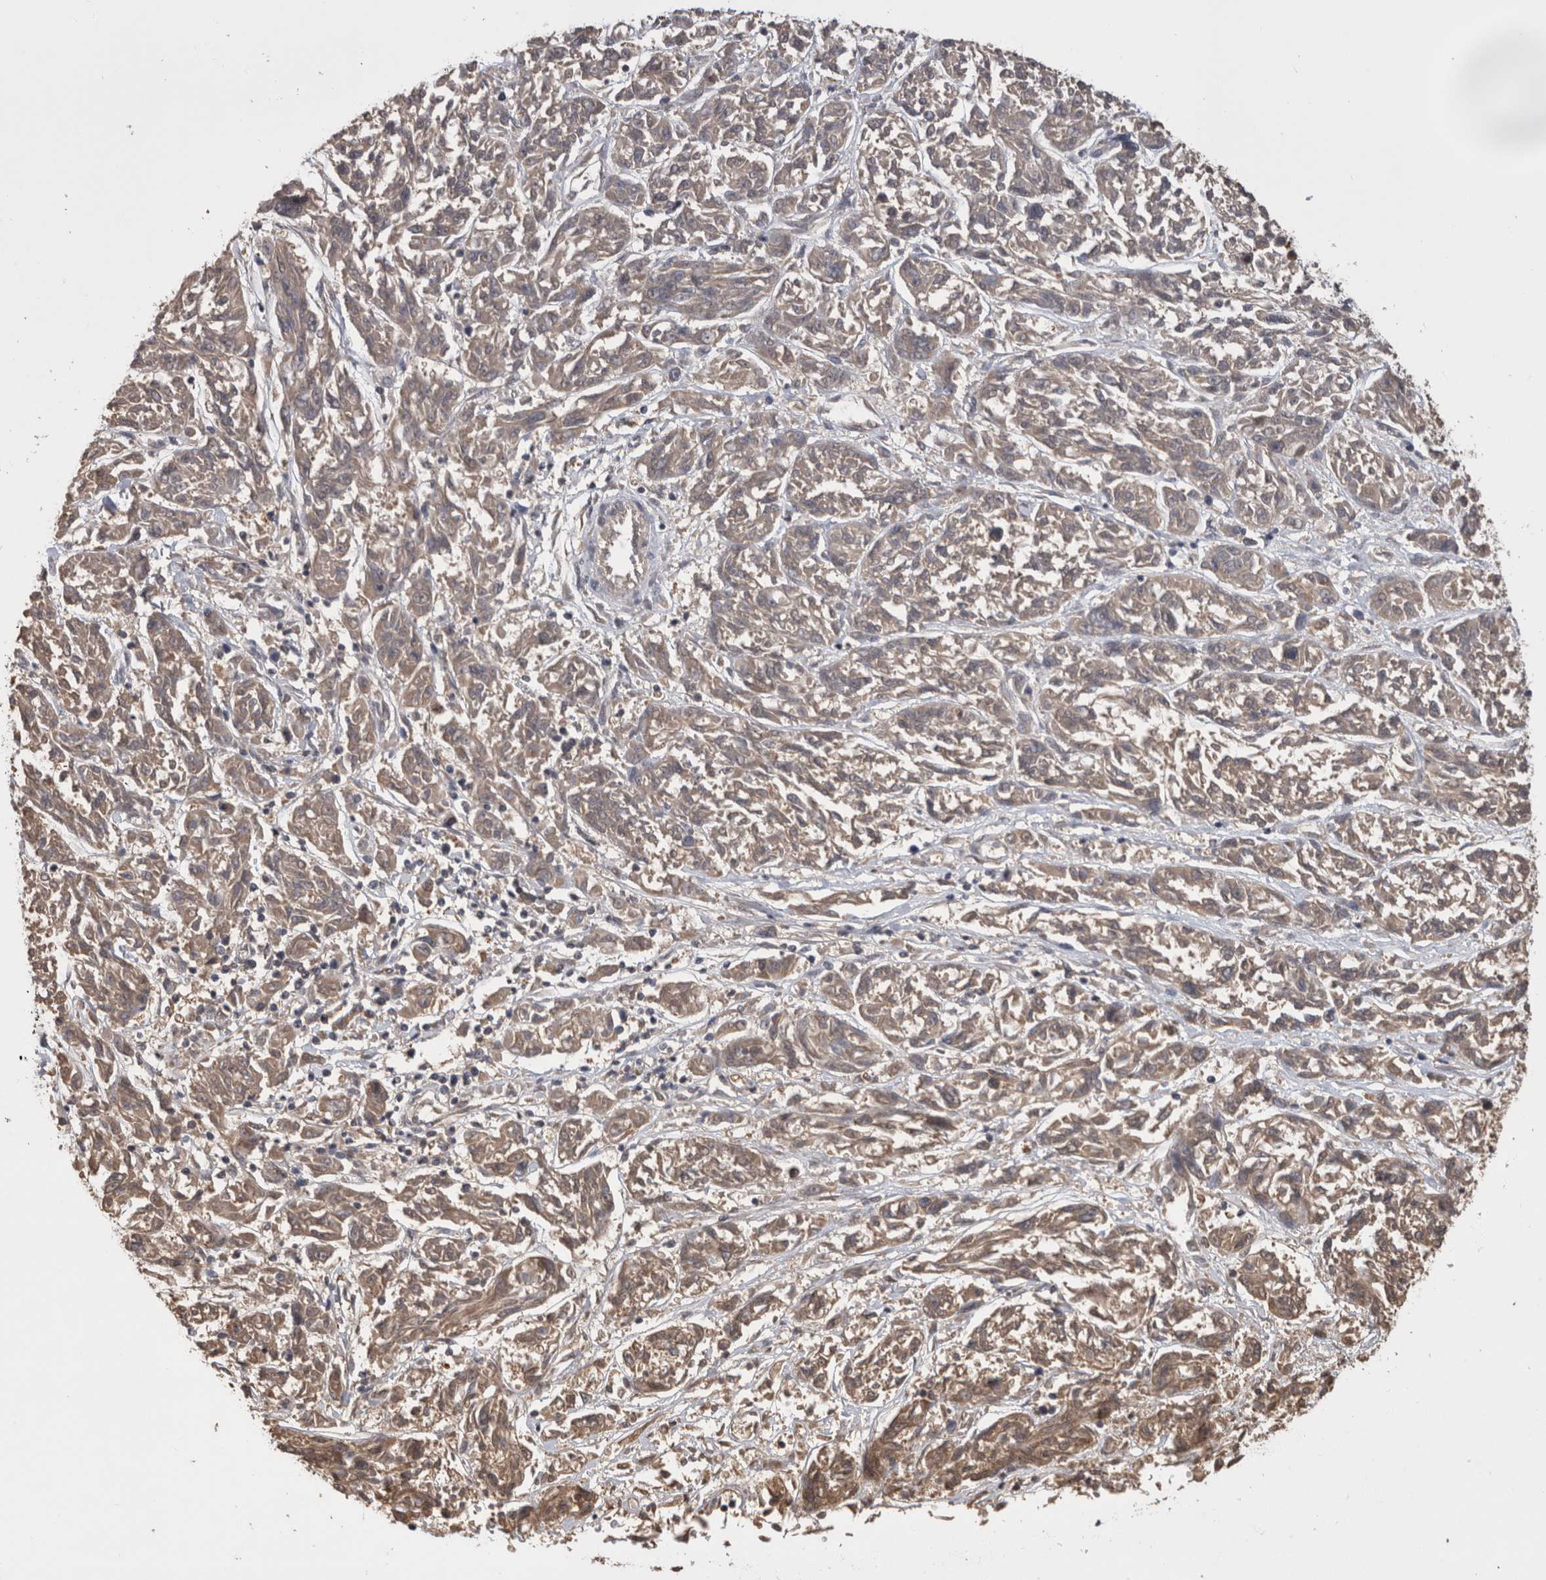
{"staining": {"intensity": "weak", "quantity": "25%-75%", "location": "cytoplasmic/membranous"}, "tissue": "melanoma", "cell_type": "Tumor cells", "image_type": "cancer", "snomed": [{"axis": "morphology", "description": "Malignant melanoma, NOS"}, {"axis": "topography", "description": "Skin"}], "caption": "Tumor cells demonstrate low levels of weak cytoplasmic/membranous expression in approximately 25%-75% of cells in malignant melanoma. Immunohistochemistry (ihc) stains the protein in brown and the nuclei are stained blue.", "gene": "PREP", "patient": {"sex": "male", "age": 53}}